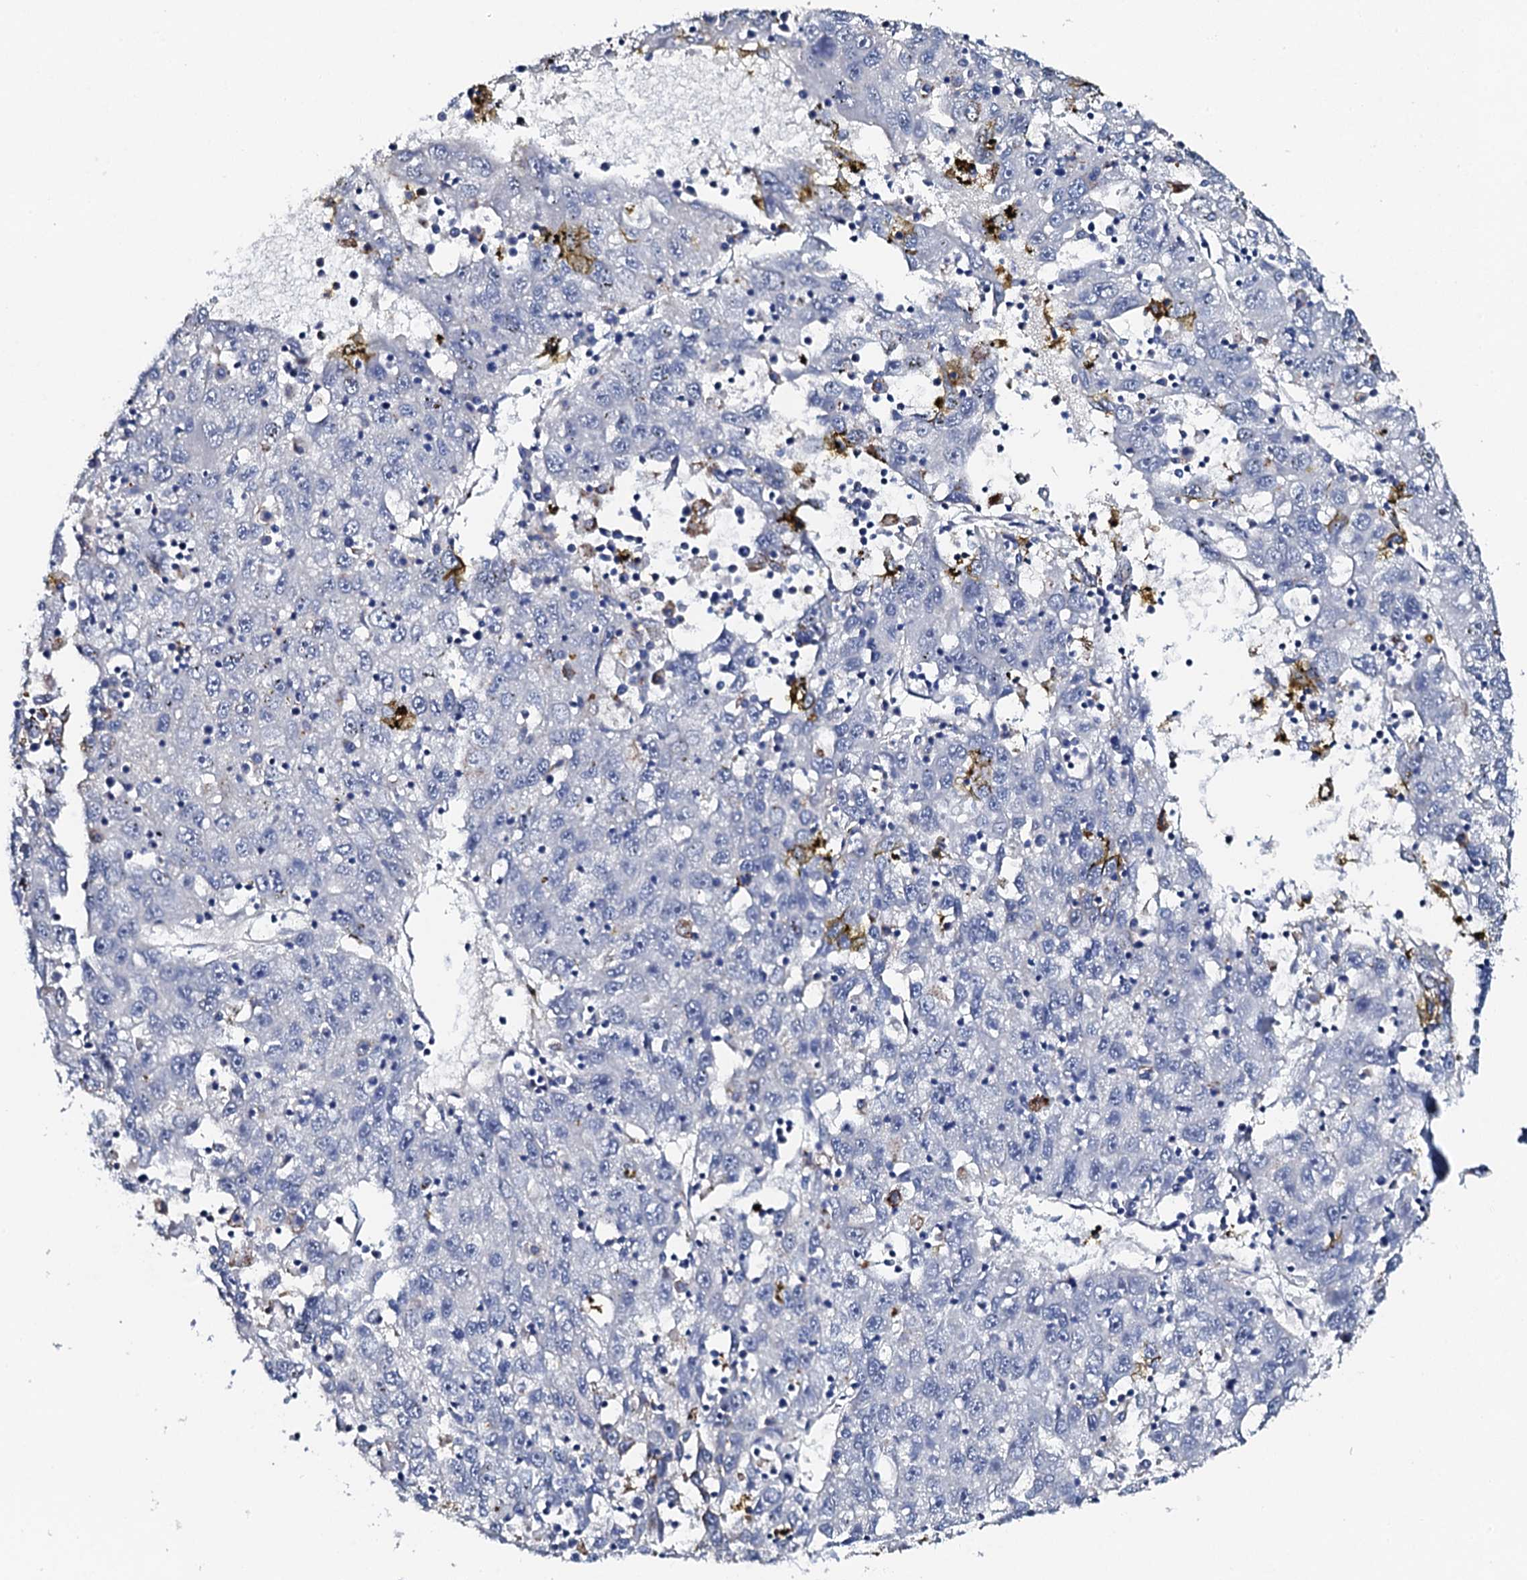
{"staining": {"intensity": "negative", "quantity": "none", "location": "none"}, "tissue": "liver cancer", "cell_type": "Tumor cells", "image_type": "cancer", "snomed": [{"axis": "morphology", "description": "Carcinoma, Hepatocellular, NOS"}, {"axis": "topography", "description": "Liver"}], "caption": "DAB immunohistochemical staining of liver hepatocellular carcinoma displays no significant positivity in tumor cells.", "gene": "KLHL32", "patient": {"sex": "male", "age": 49}}